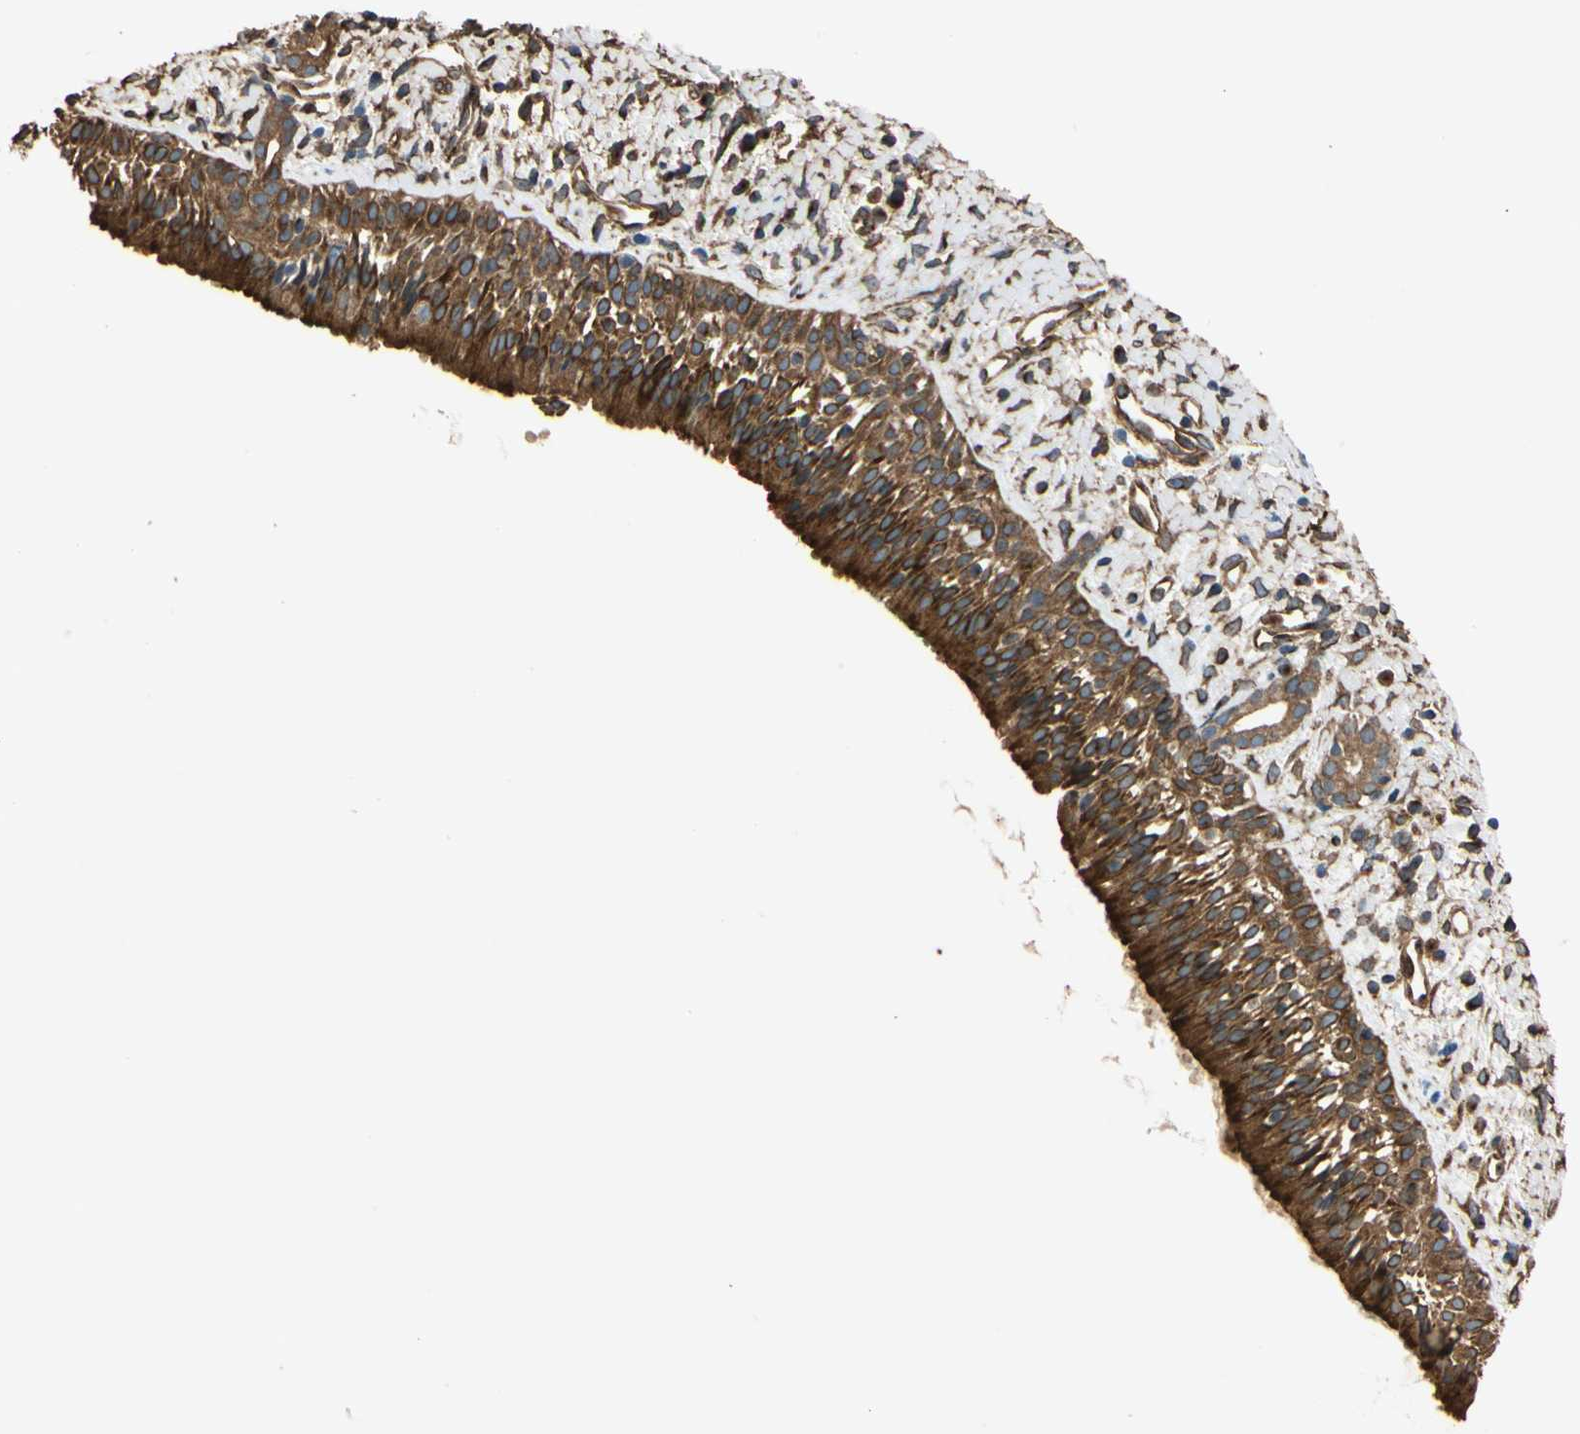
{"staining": {"intensity": "strong", "quantity": ">75%", "location": "cytoplasmic/membranous"}, "tissue": "nasopharynx", "cell_type": "Respiratory epithelial cells", "image_type": "normal", "snomed": [{"axis": "morphology", "description": "Normal tissue, NOS"}, {"axis": "topography", "description": "Nasopharynx"}], "caption": "Immunohistochemistry (IHC) of unremarkable nasopharynx displays high levels of strong cytoplasmic/membranous positivity in about >75% of respiratory epithelial cells.", "gene": "MGRN1", "patient": {"sex": "male", "age": 22}}